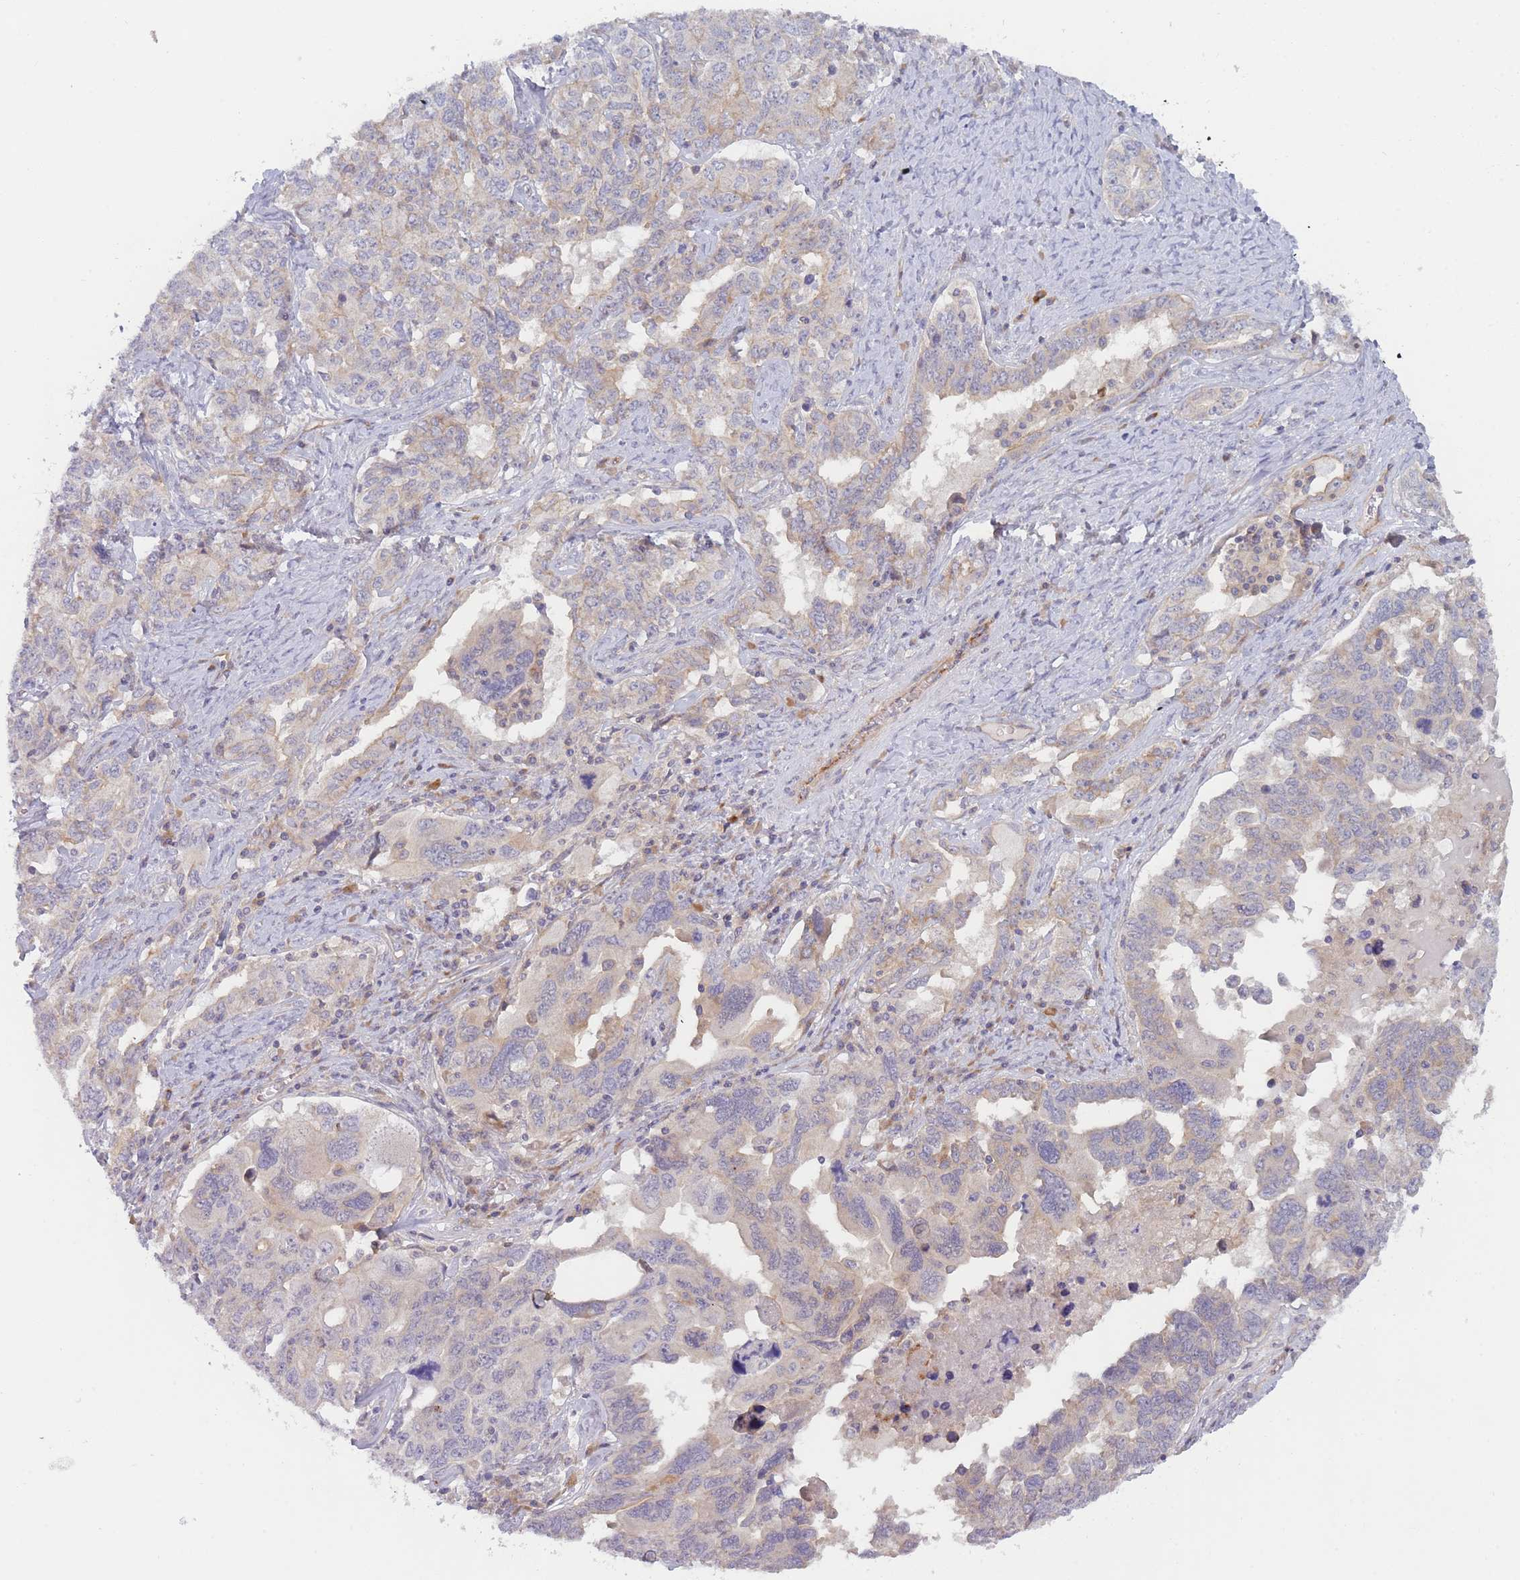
{"staining": {"intensity": "weak", "quantity": "<25%", "location": "cytoplasmic/membranous"}, "tissue": "ovarian cancer", "cell_type": "Tumor cells", "image_type": "cancer", "snomed": [{"axis": "morphology", "description": "Carcinoma, endometroid"}, {"axis": "topography", "description": "Ovary"}], "caption": "Immunohistochemistry (IHC) photomicrograph of neoplastic tissue: human endometroid carcinoma (ovarian) stained with DAB shows no significant protein expression in tumor cells.", "gene": "WDR93", "patient": {"sex": "female", "age": 62}}